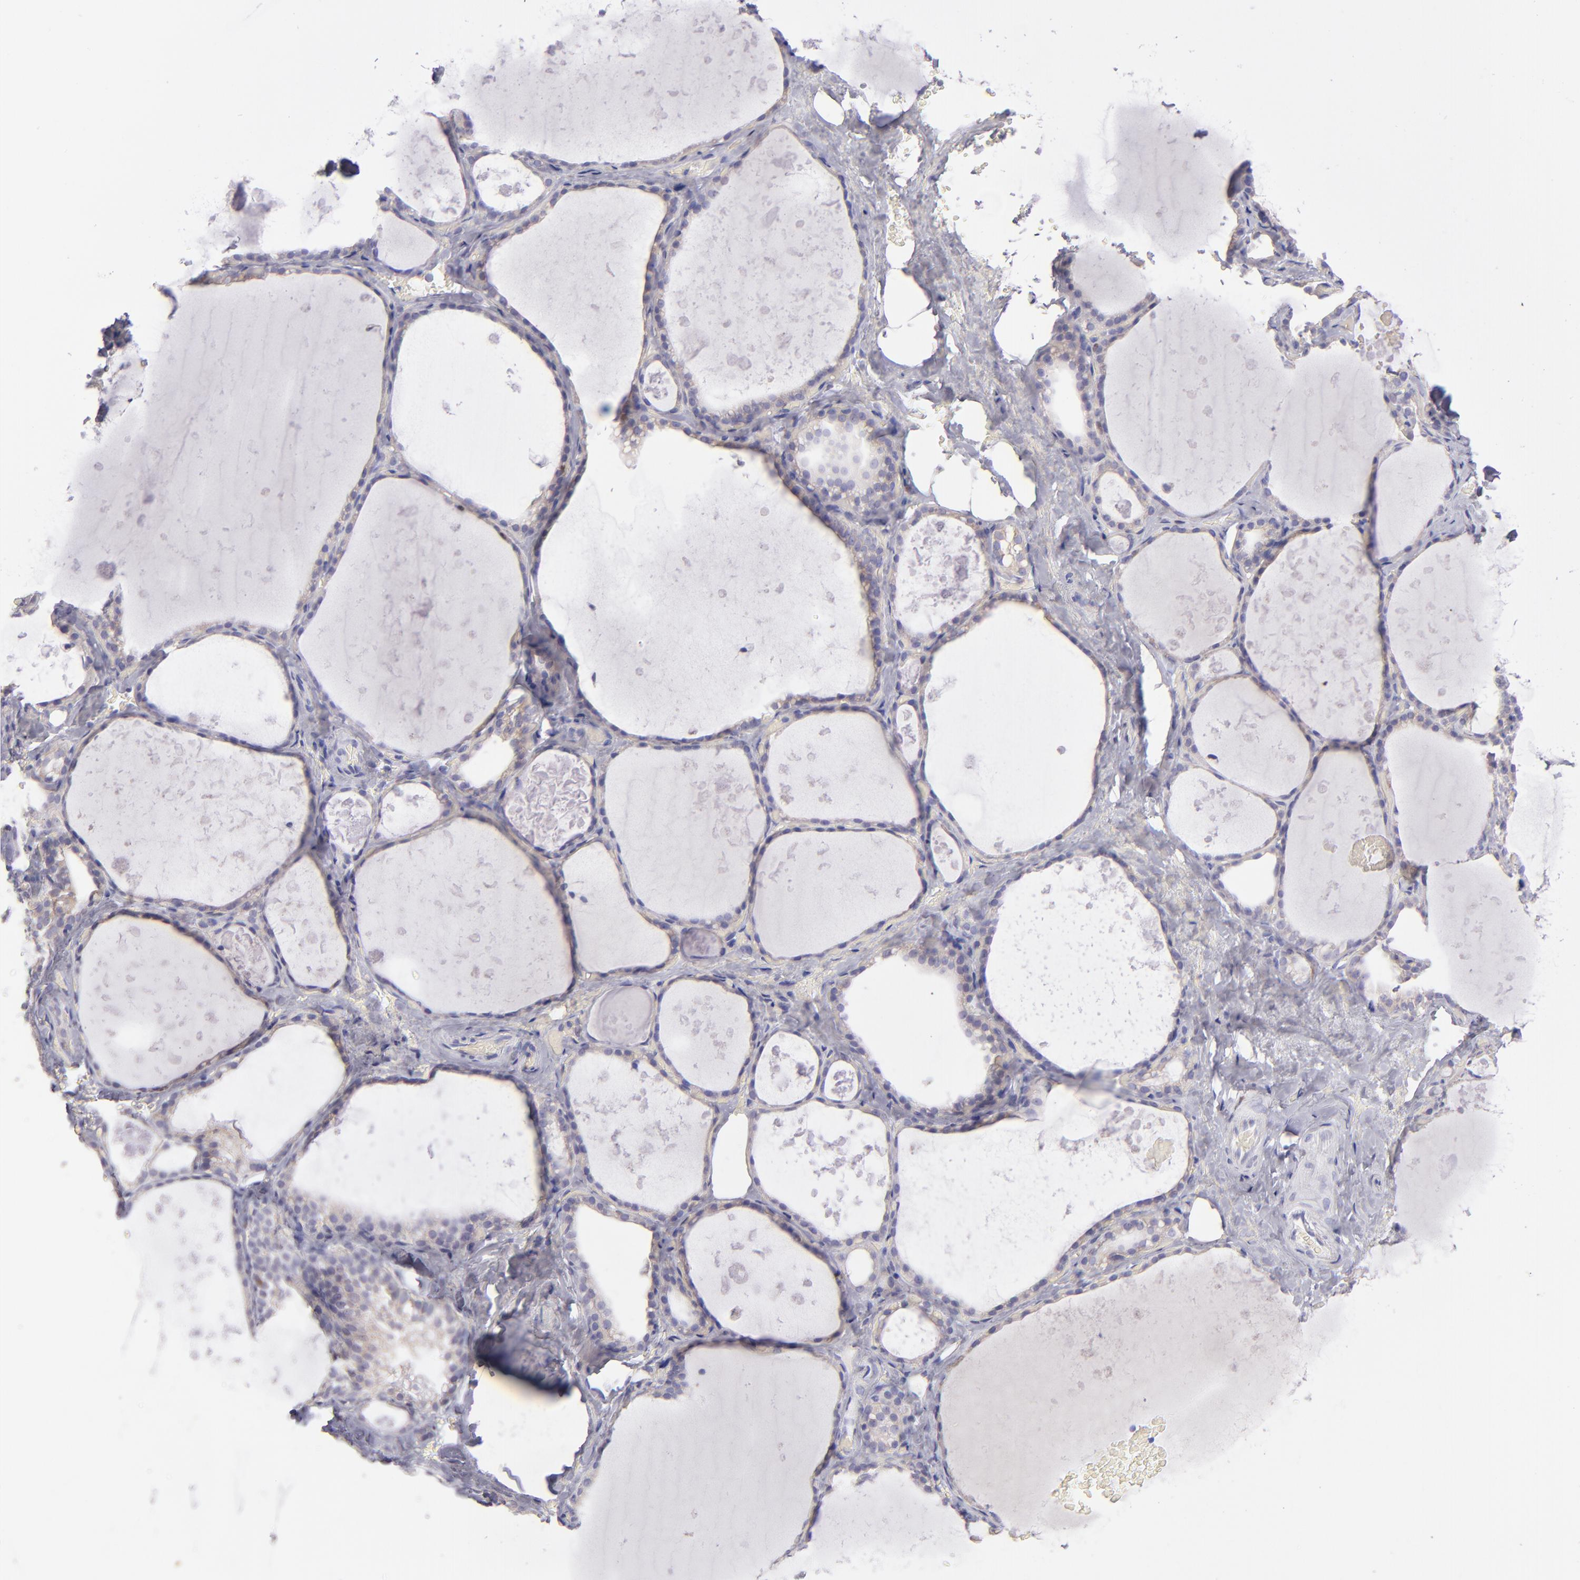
{"staining": {"intensity": "weak", "quantity": "25%-75%", "location": "cytoplasmic/membranous"}, "tissue": "thyroid gland", "cell_type": "Glandular cells", "image_type": "normal", "snomed": [{"axis": "morphology", "description": "Normal tissue, NOS"}, {"axis": "topography", "description": "Thyroid gland"}], "caption": "Thyroid gland stained for a protein (brown) demonstrates weak cytoplasmic/membranous positive staining in approximately 25%-75% of glandular cells.", "gene": "IRF8", "patient": {"sex": "male", "age": 61}}